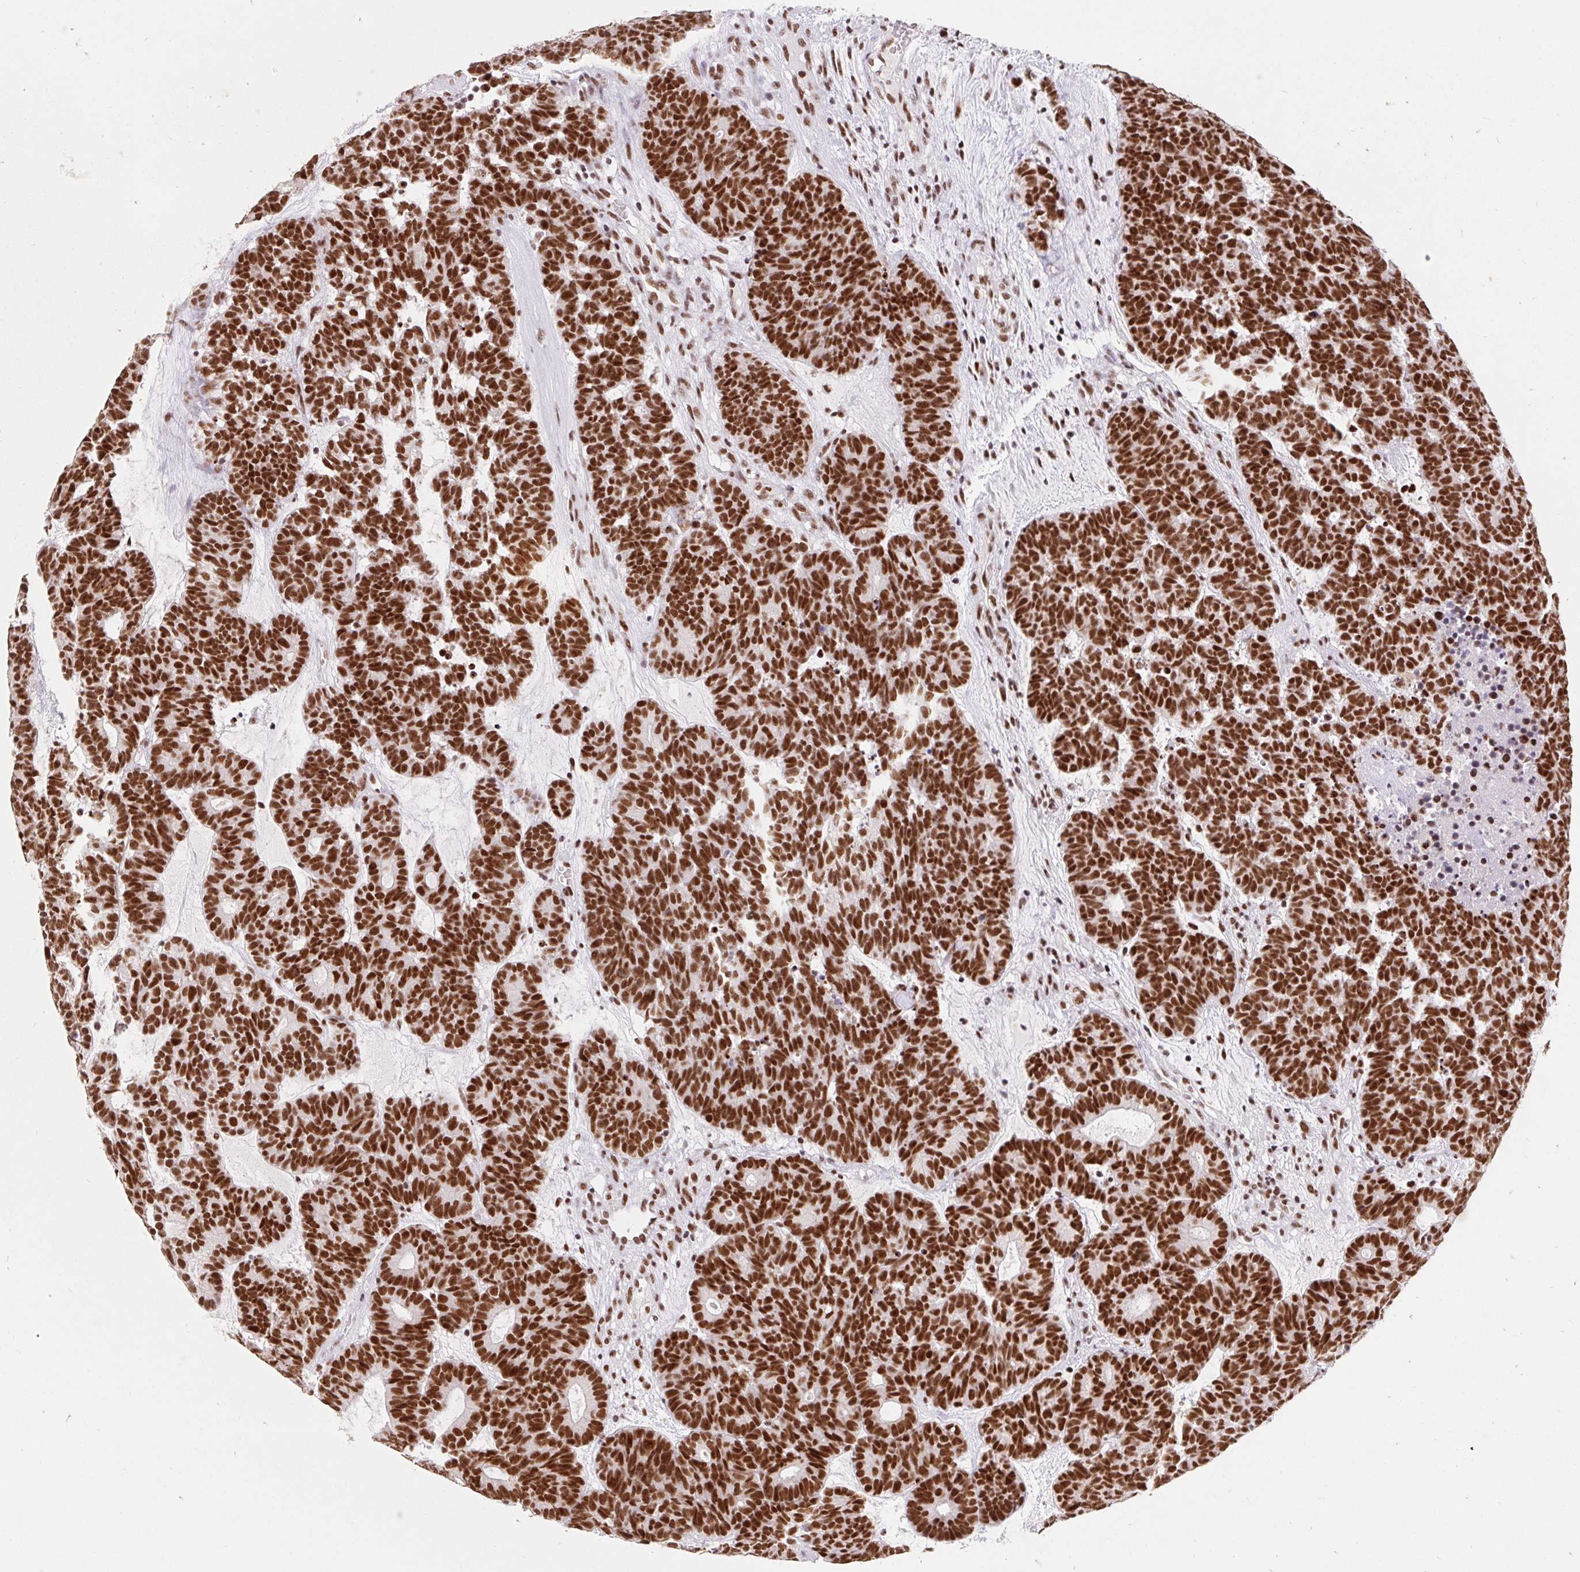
{"staining": {"intensity": "strong", "quantity": ">75%", "location": "nuclear"}, "tissue": "head and neck cancer", "cell_type": "Tumor cells", "image_type": "cancer", "snomed": [{"axis": "morphology", "description": "Adenocarcinoma, NOS"}, {"axis": "topography", "description": "Head-Neck"}], "caption": "Protein analysis of head and neck adenocarcinoma tissue demonstrates strong nuclear staining in approximately >75% of tumor cells. (IHC, brightfield microscopy, high magnification).", "gene": "SRSF10", "patient": {"sex": "female", "age": 81}}